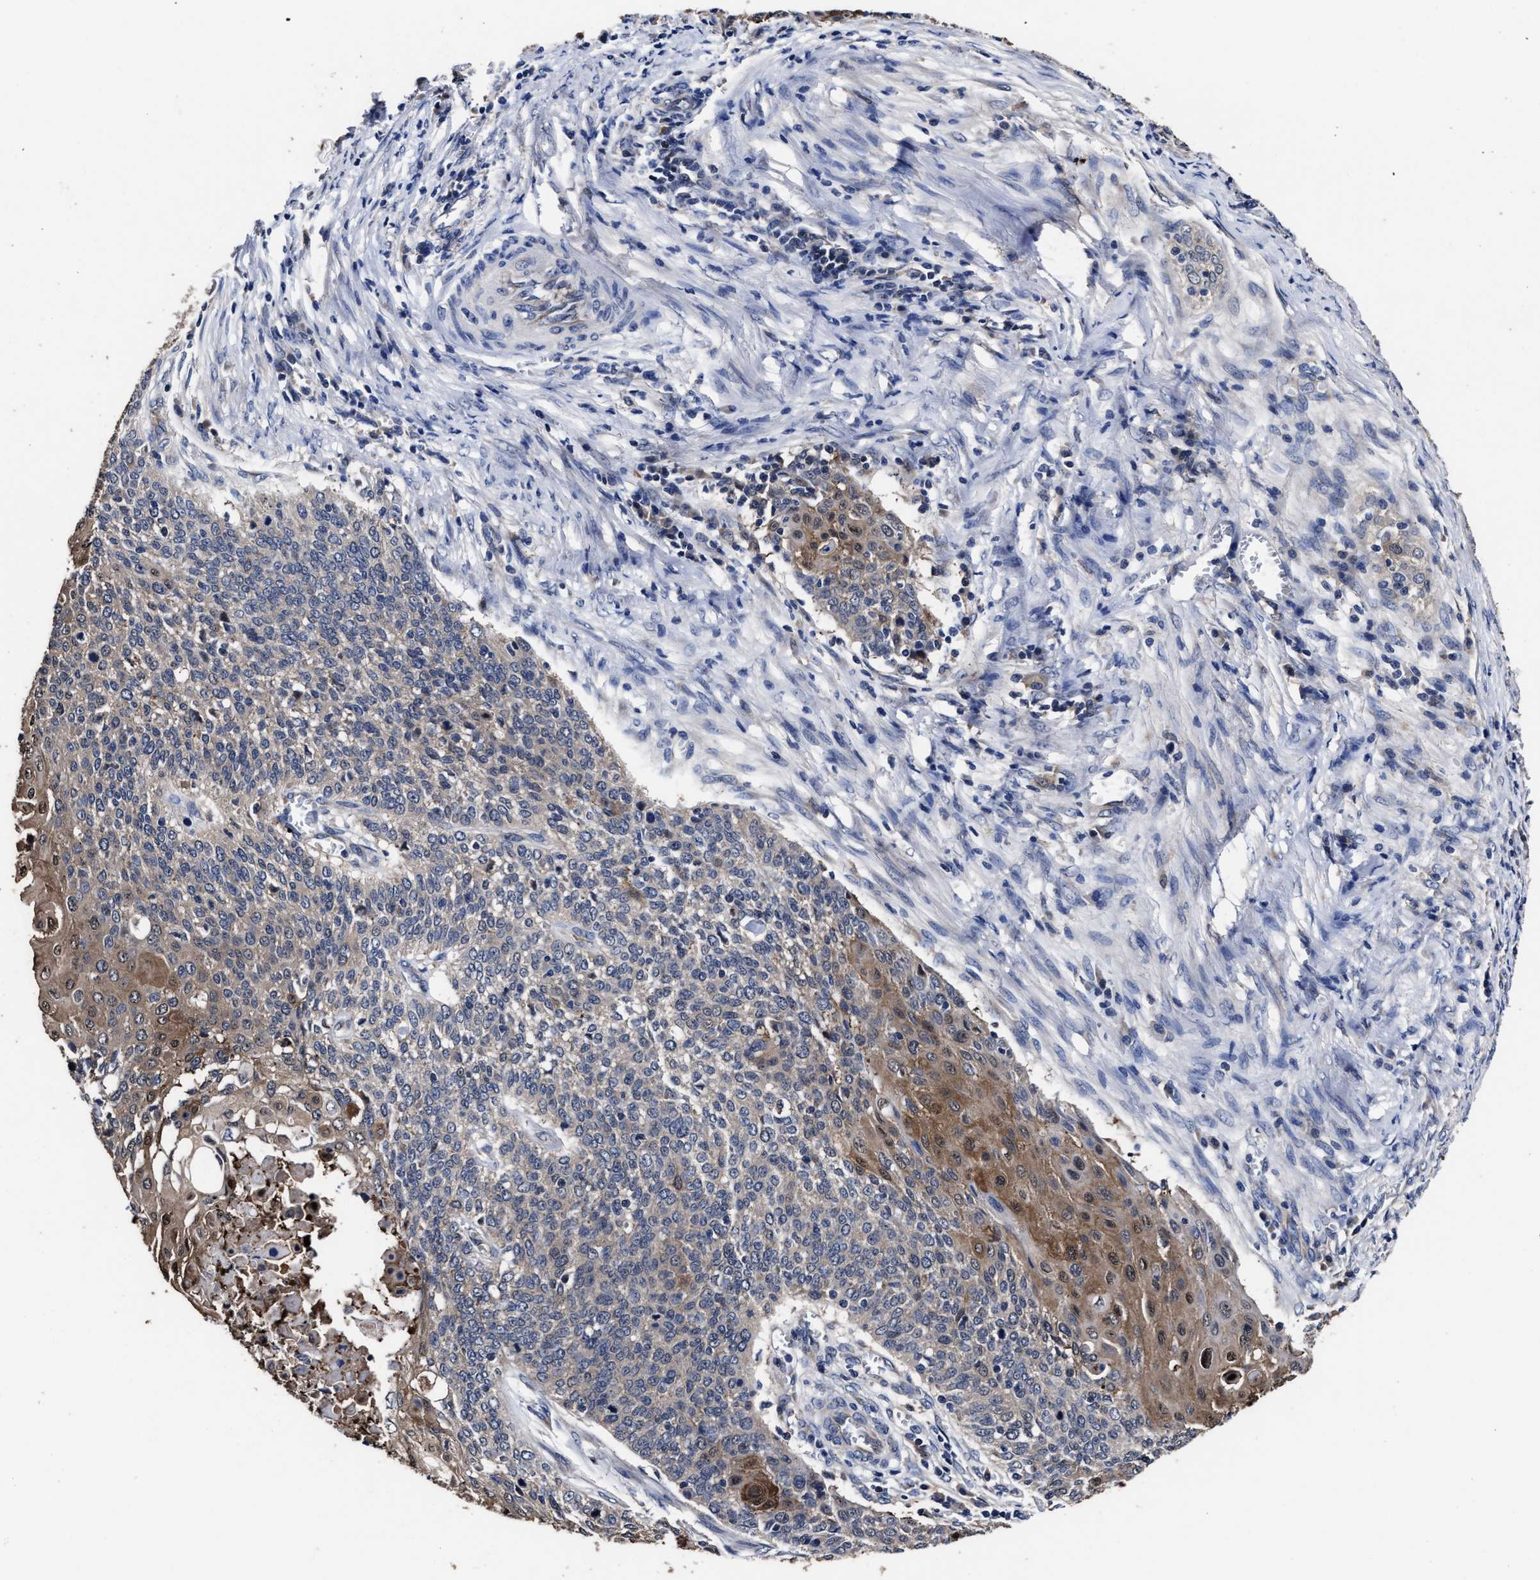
{"staining": {"intensity": "moderate", "quantity": "25%-75%", "location": "cytoplasmic/membranous"}, "tissue": "cervical cancer", "cell_type": "Tumor cells", "image_type": "cancer", "snomed": [{"axis": "morphology", "description": "Squamous cell carcinoma, NOS"}, {"axis": "topography", "description": "Cervix"}], "caption": "Moderate cytoplasmic/membranous expression for a protein is present in approximately 25%-75% of tumor cells of cervical cancer (squamous cell carcinoma) using IHC.", "gene": "SOCS5", "patient": {"sex": "female", "age": 39}}